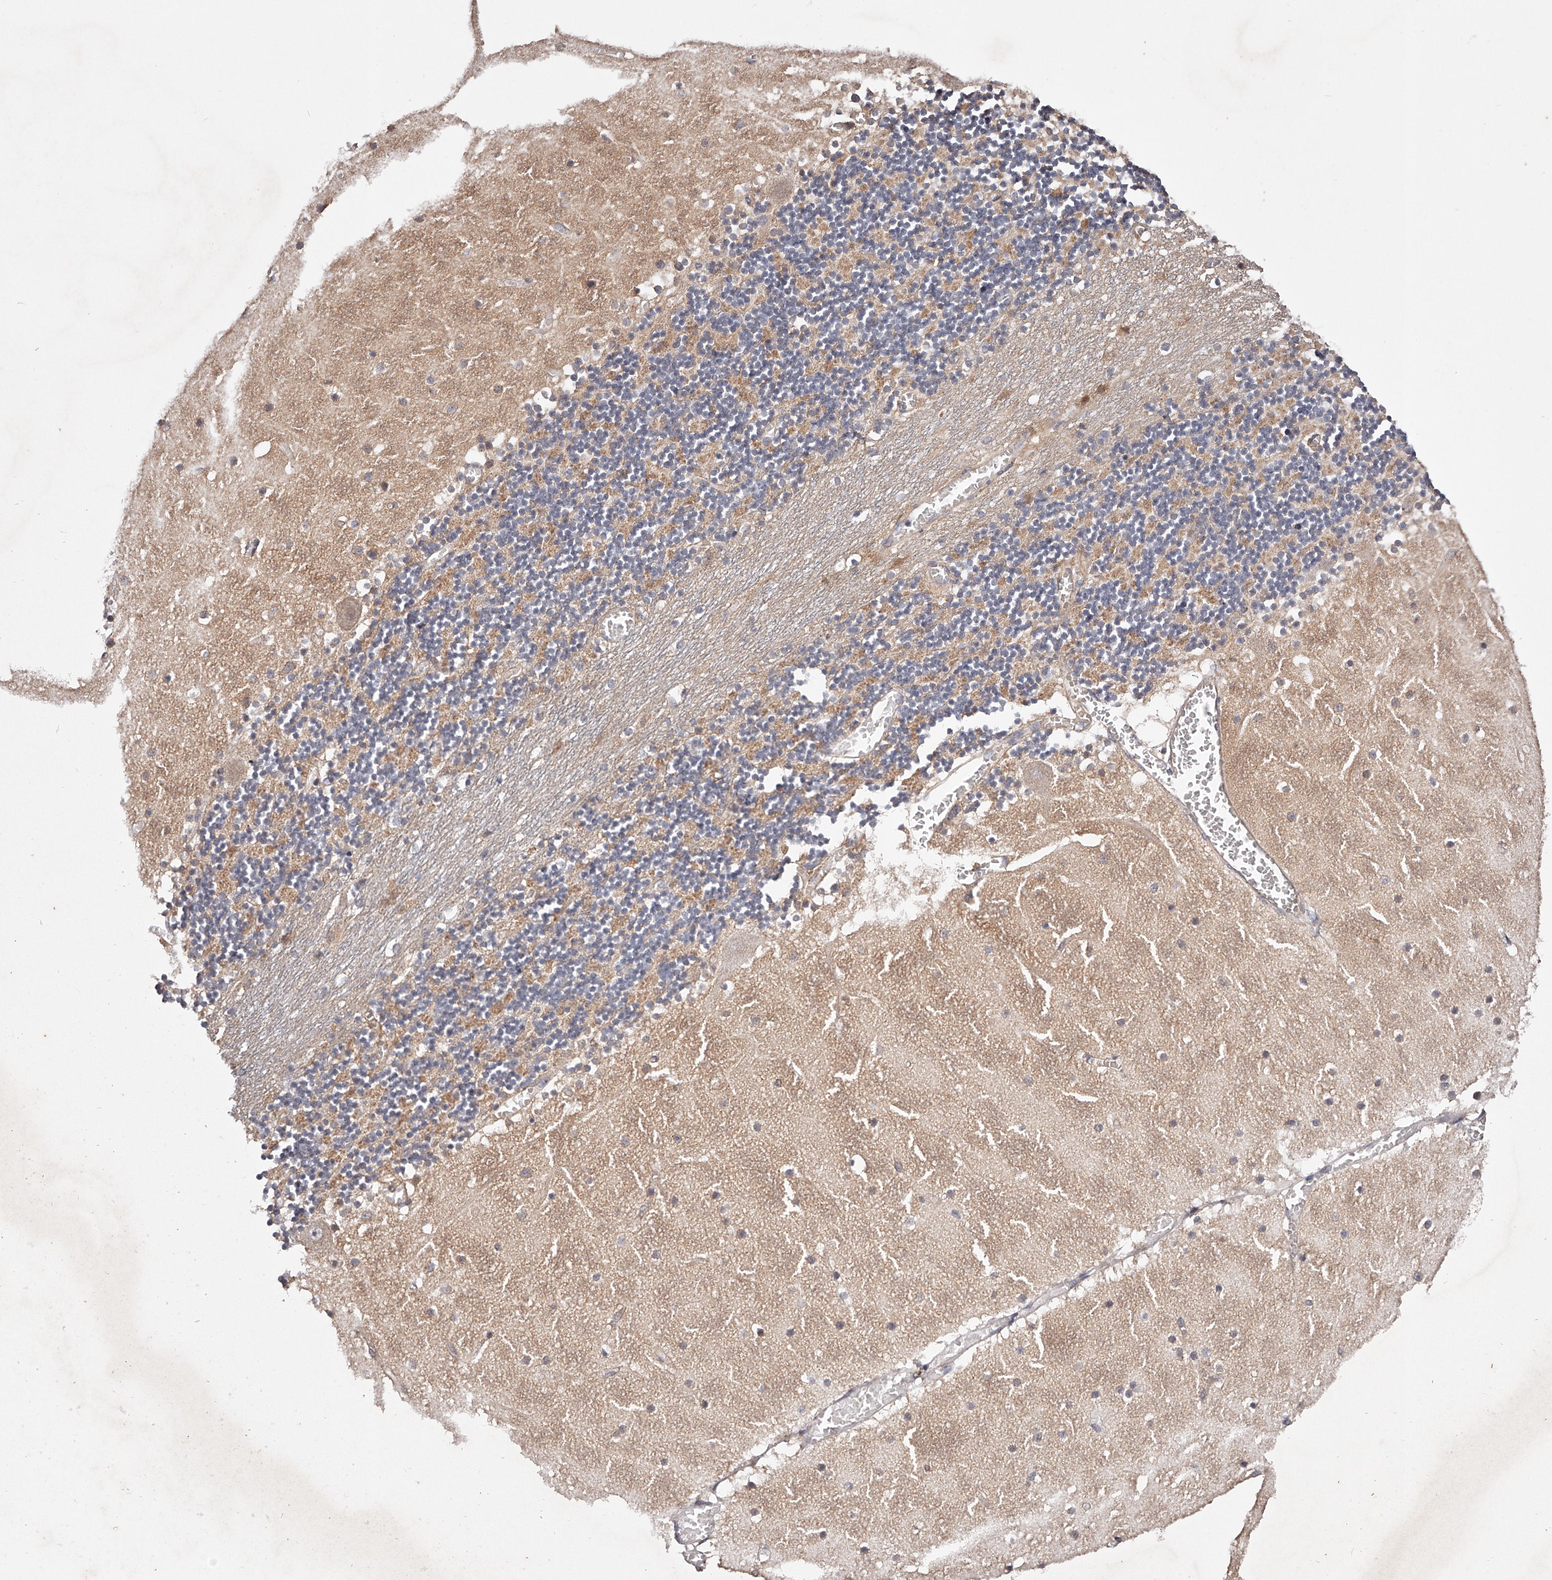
{"staining": {"intensity": "negative", "quantity": "none", "location": "none"}, "tissue": "cerebellum", "cell_type": "Cells in granular layer", "image_type": "normal", "snomed": [{"axis": "morphology", "description": "Normal tissue, NOS"}, {"axis": "topography", "description": "Cerebellum"}], "caption": "This is a photomicrograph of immunohistochemistry (IHC) staining of benign cerebellum, which shows no staining in cells in granular layer. (Stains: DAB (3,3'-diaminobenzidine) IHC with hematoxylin counter stain, Microscopy: brightfield microscopy at high magnification).", "gene": "USP21", "patient": {"sex": "female", "age": 28}}